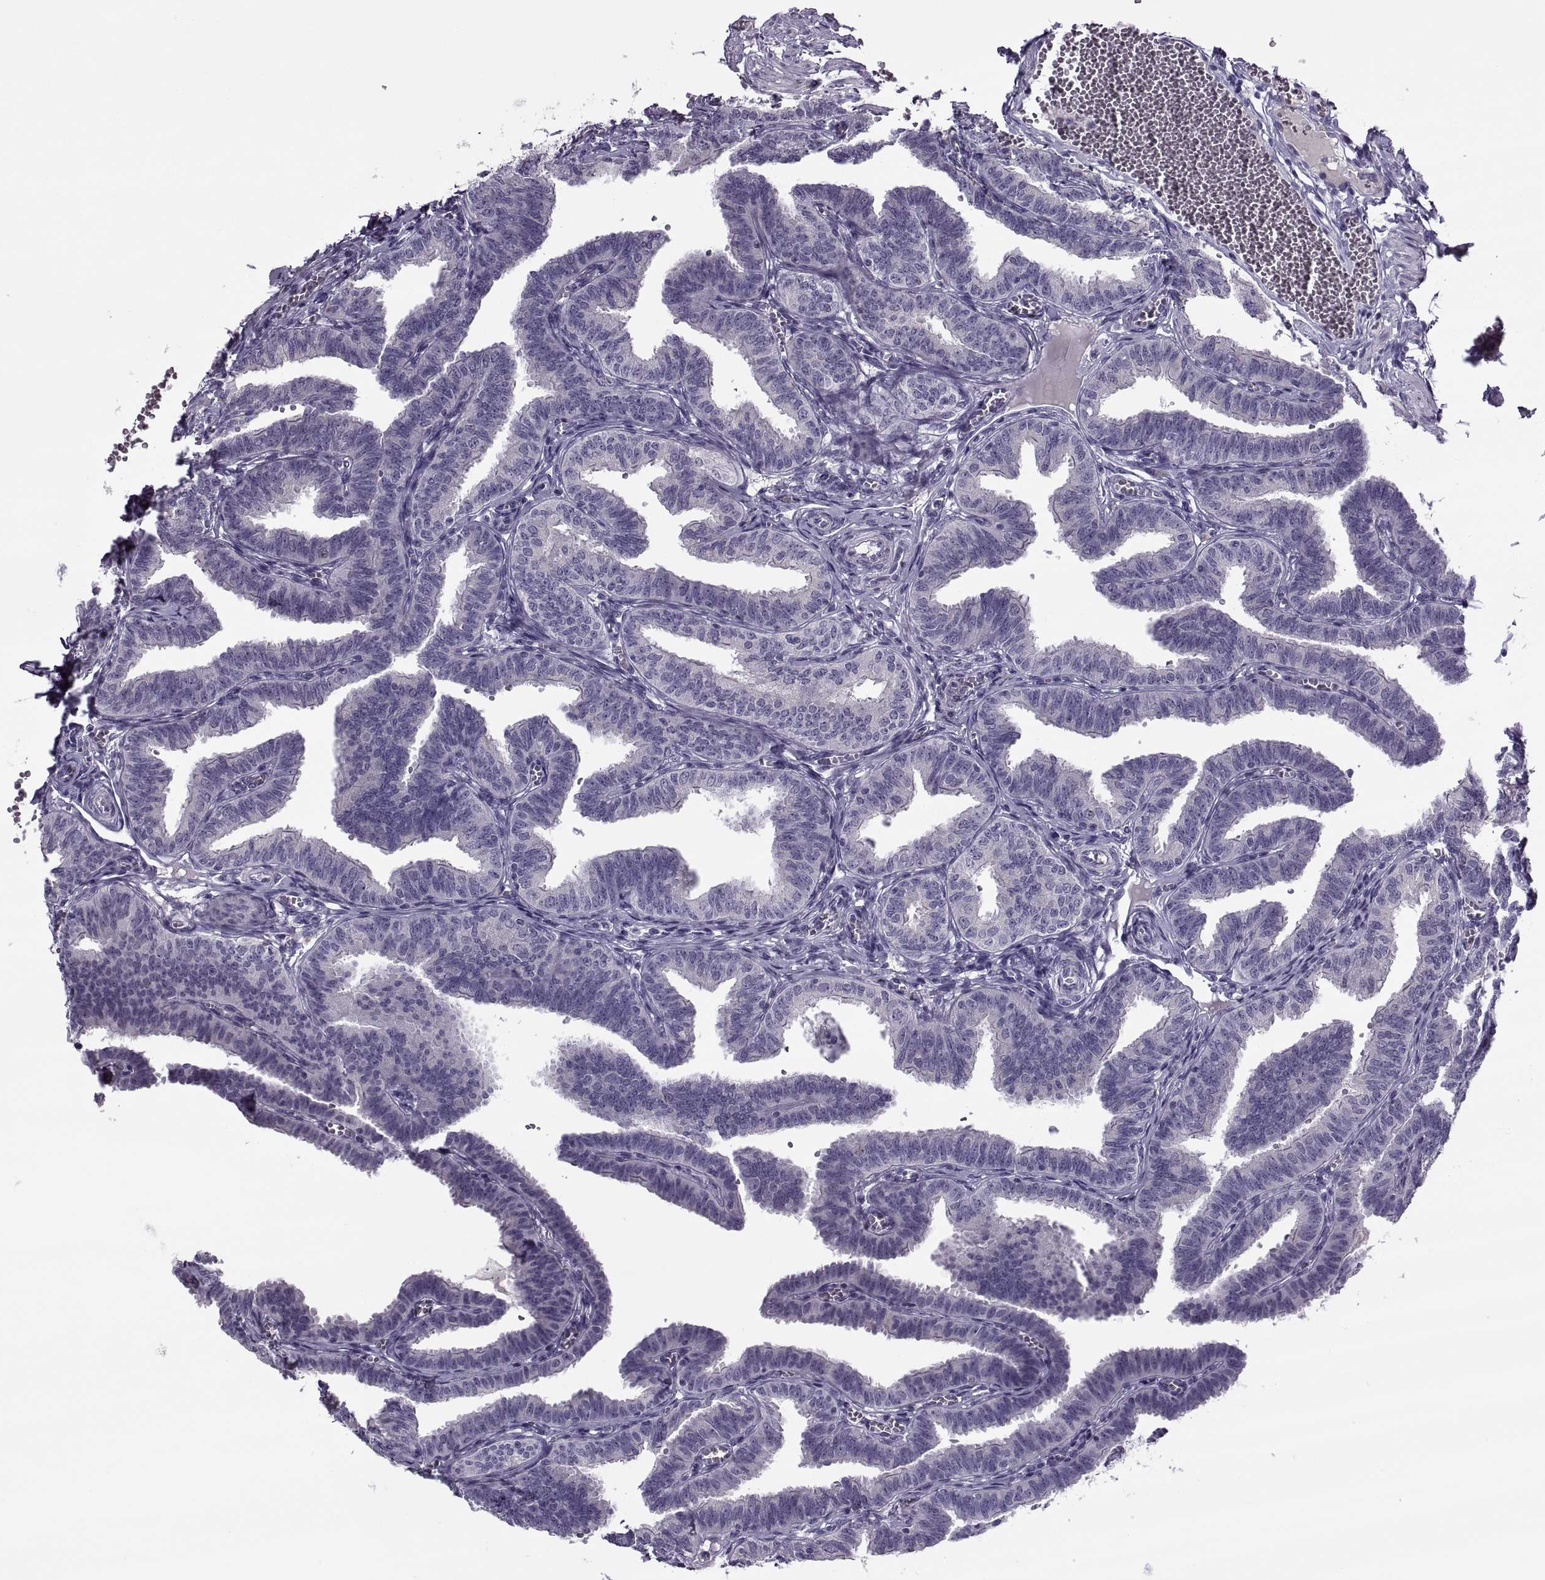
{"staining": {"intensity": "negative", "quantity": "none", "location": "none"}, "tissue": "fallopian tube", "cell_type": "Glandular cells", "image_type": "normal", "snomed": [{"axis": "morphology", "description": "Normal tissue, NOS"}, {"axis": "topography", "description": "Fallopian tube"}], "caption": "The histopathology image reveals no staining of glandular cells in benign fallopian tube.", "gene": "MAGEB1", "patient": {"sex": "female", "age": 25}}